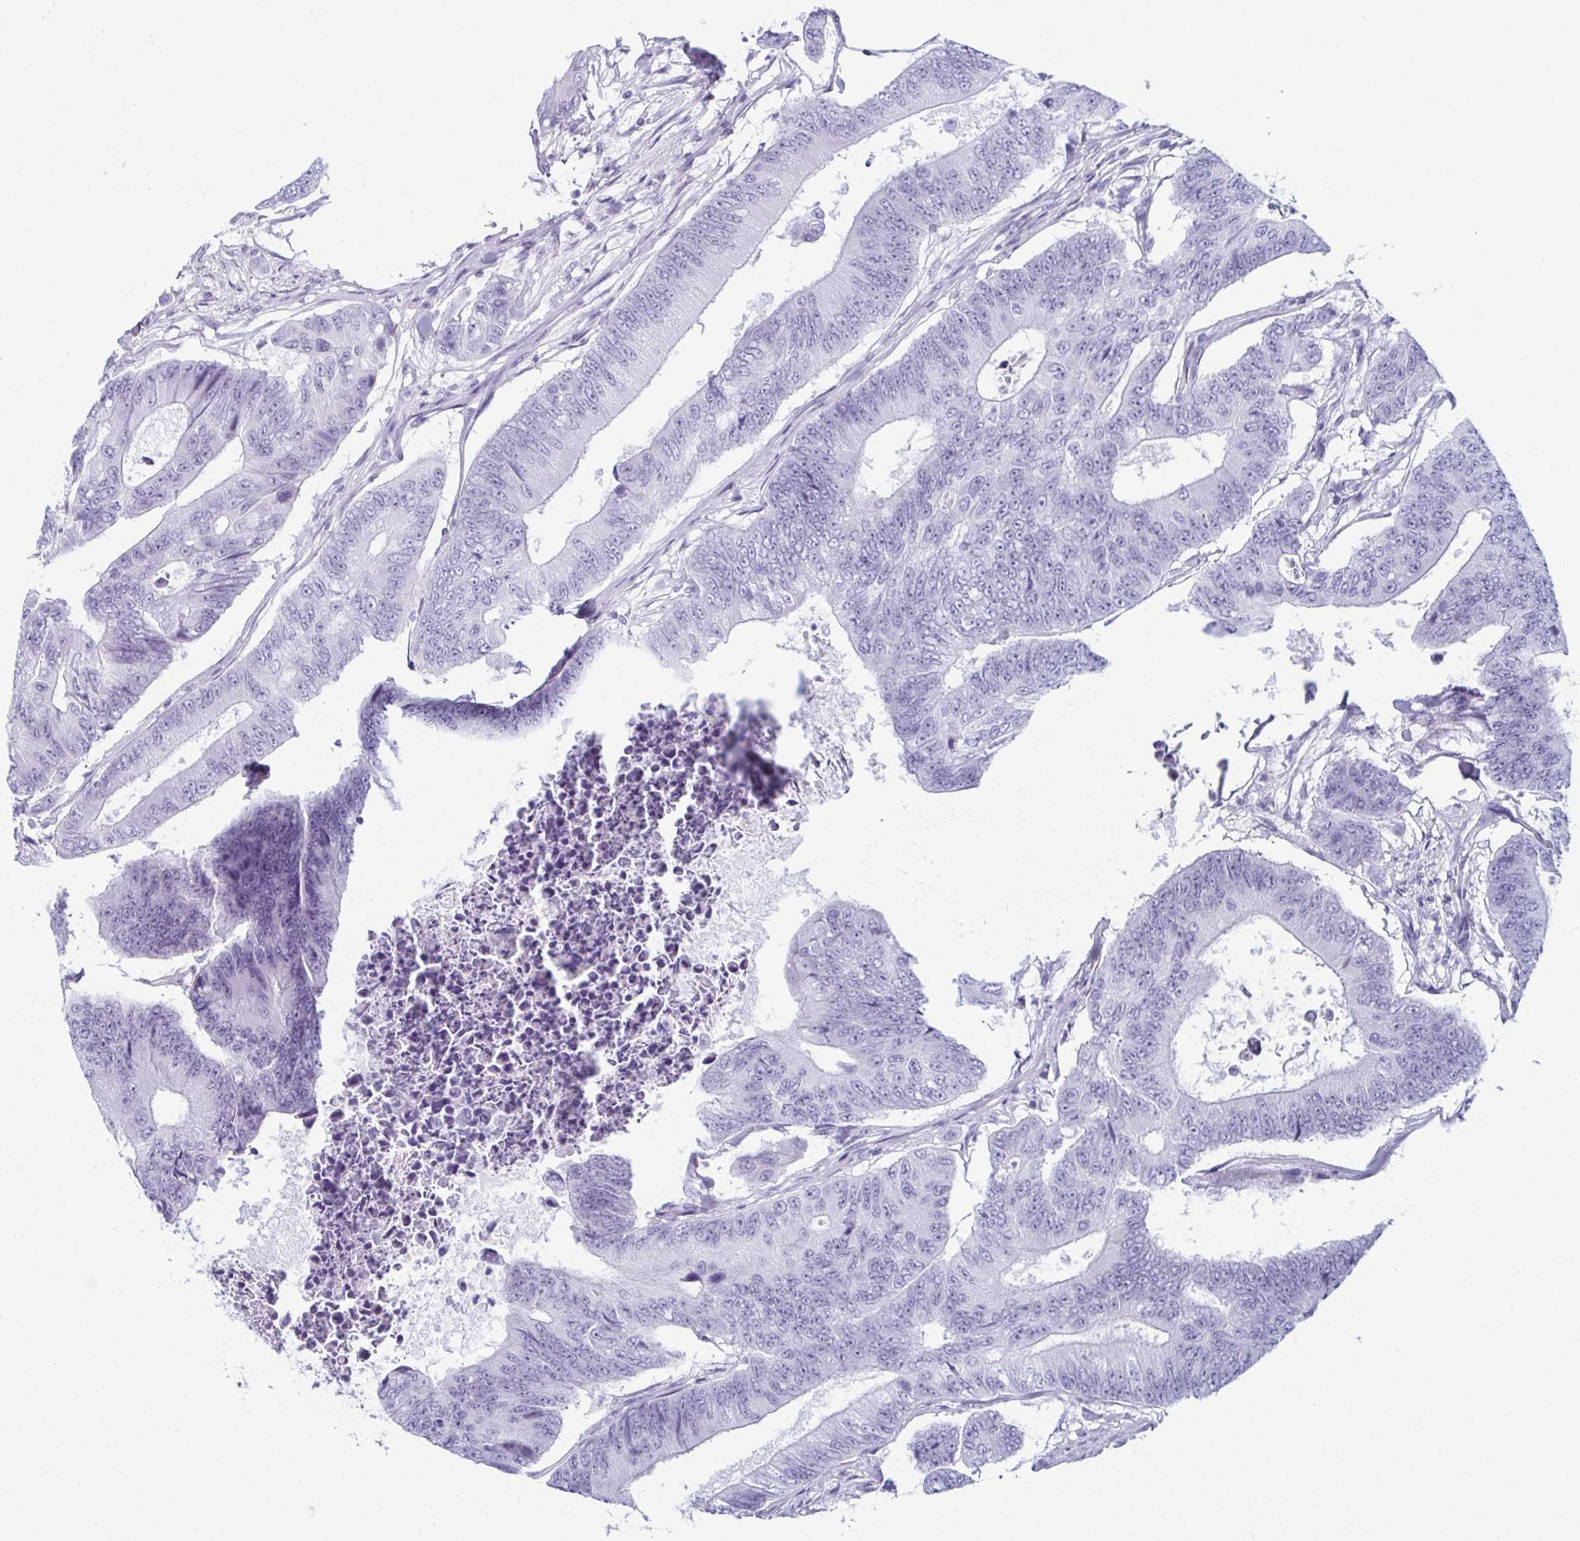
{"staining": {"intensity": "negative", "quantity": "none", "location": "none"}, "tissue": "colorectal cancer", "cell_type": "Tumor cells", "image_type": "cancer", "snomed": [{"axis": "morphology", "description": "Adenocarcinoma, NOS"}, {"axis": "topography", "description": "Colon"}], "caption": "IHC micrograph of neoplastic tissue: human colorectal adenocarcinoma stained with DAB (3,3'-diaminobenzidine) displays no significant protein staining in tumor cells.", "gene": "ENKUR", "patient": {"sex": "female", "age": 48}}